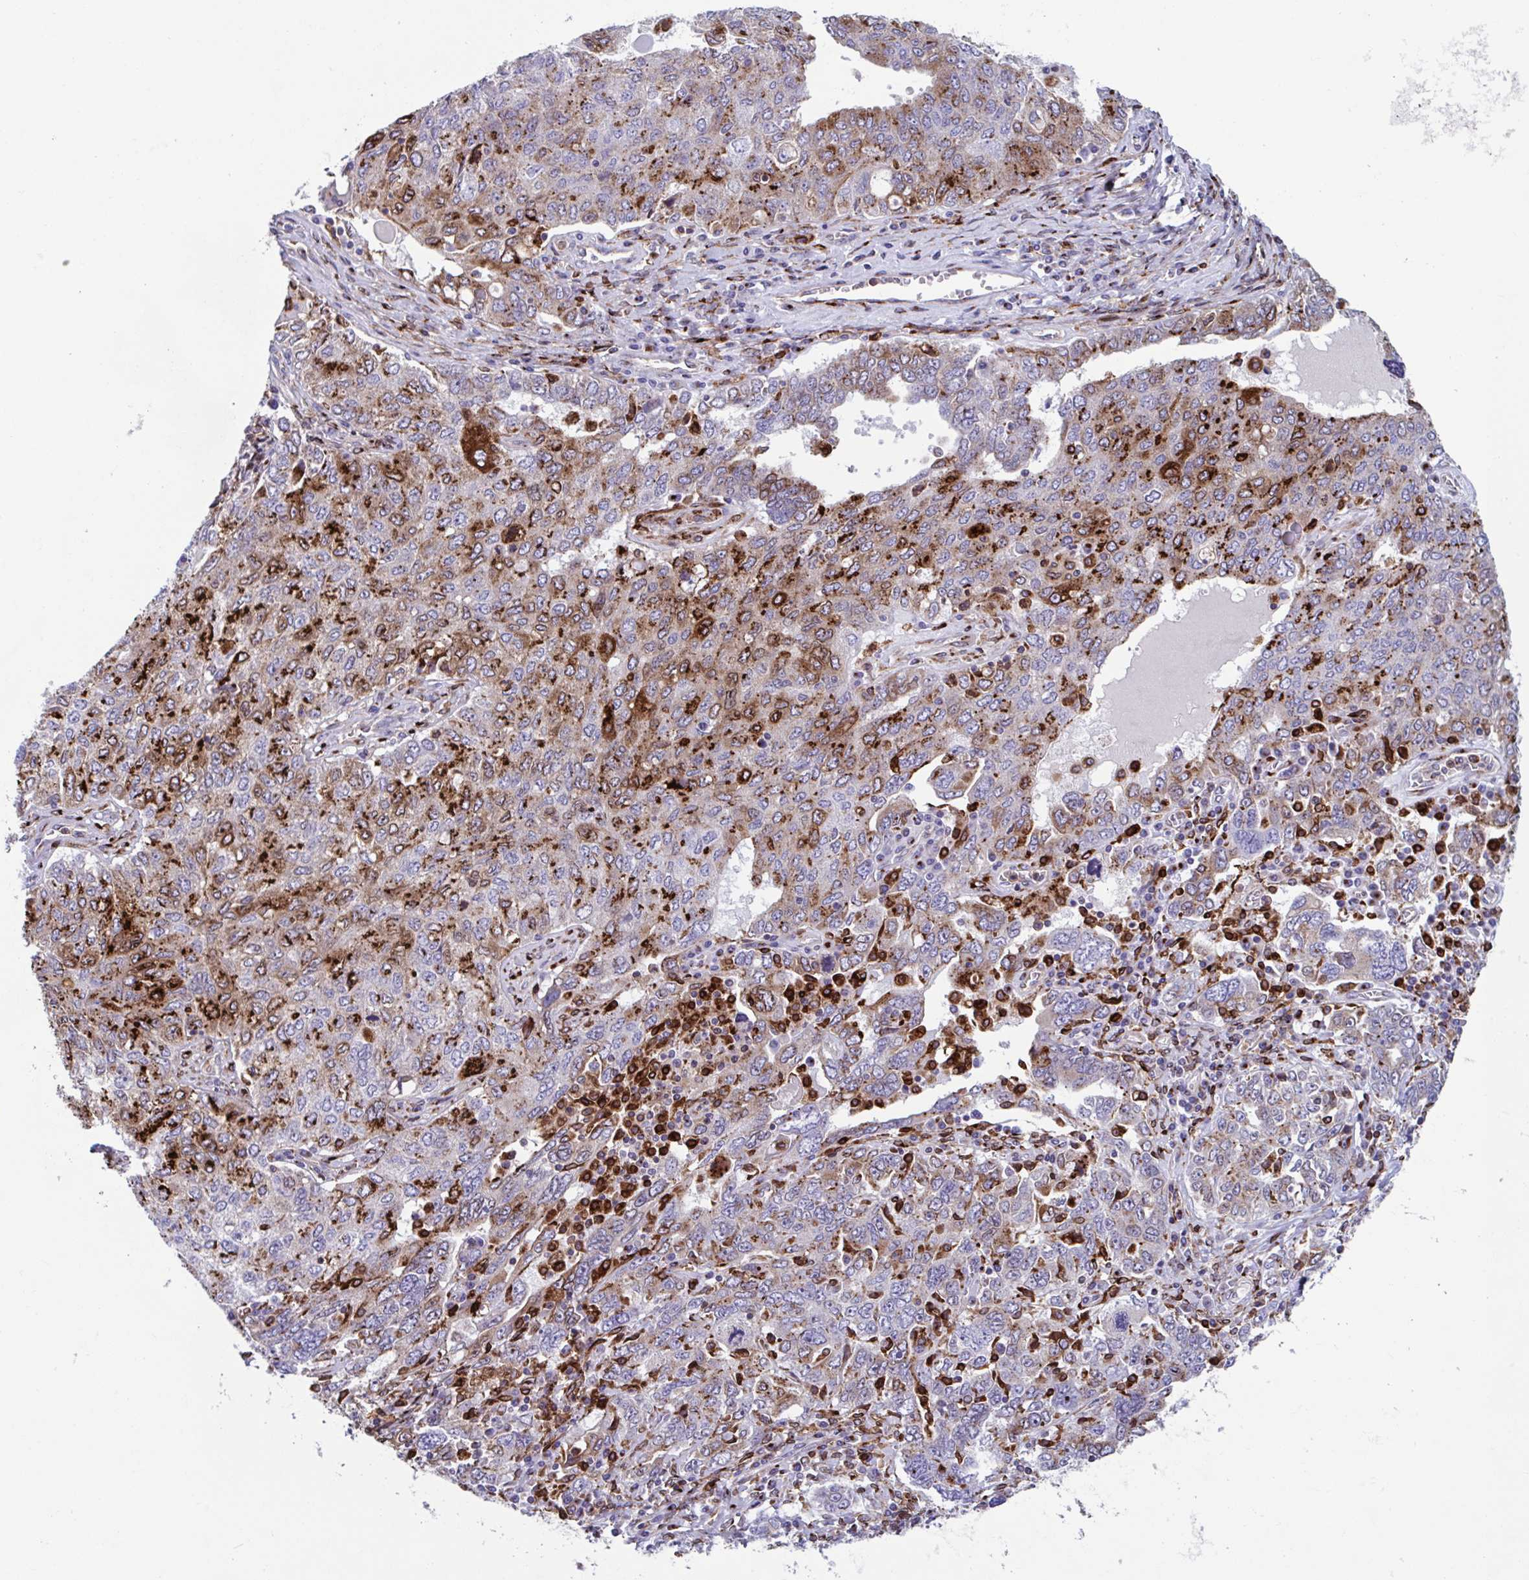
{"staining": {"intensity": "strong", "quantity": "25%-75%", "location": "cytoplasmic/membranous"}, "tissue": "ovarian cancer", "cell_type": "Tumor cells", "image_type": "cancer", "snomed": [{"axis": "morphology", "description": "Carcinoma, endometroid"}, {"axis": "topography", "description": "Ovary"}], "caption": "About 25%-75% of tumor cells in ovarian endometroid carcinoma reveal strong cytoplasmic/membranous protein positivity as visualized by brown immunohistochemical staining.", "gene": "RFK", "patient": {"sex": "female", "age": 62}}